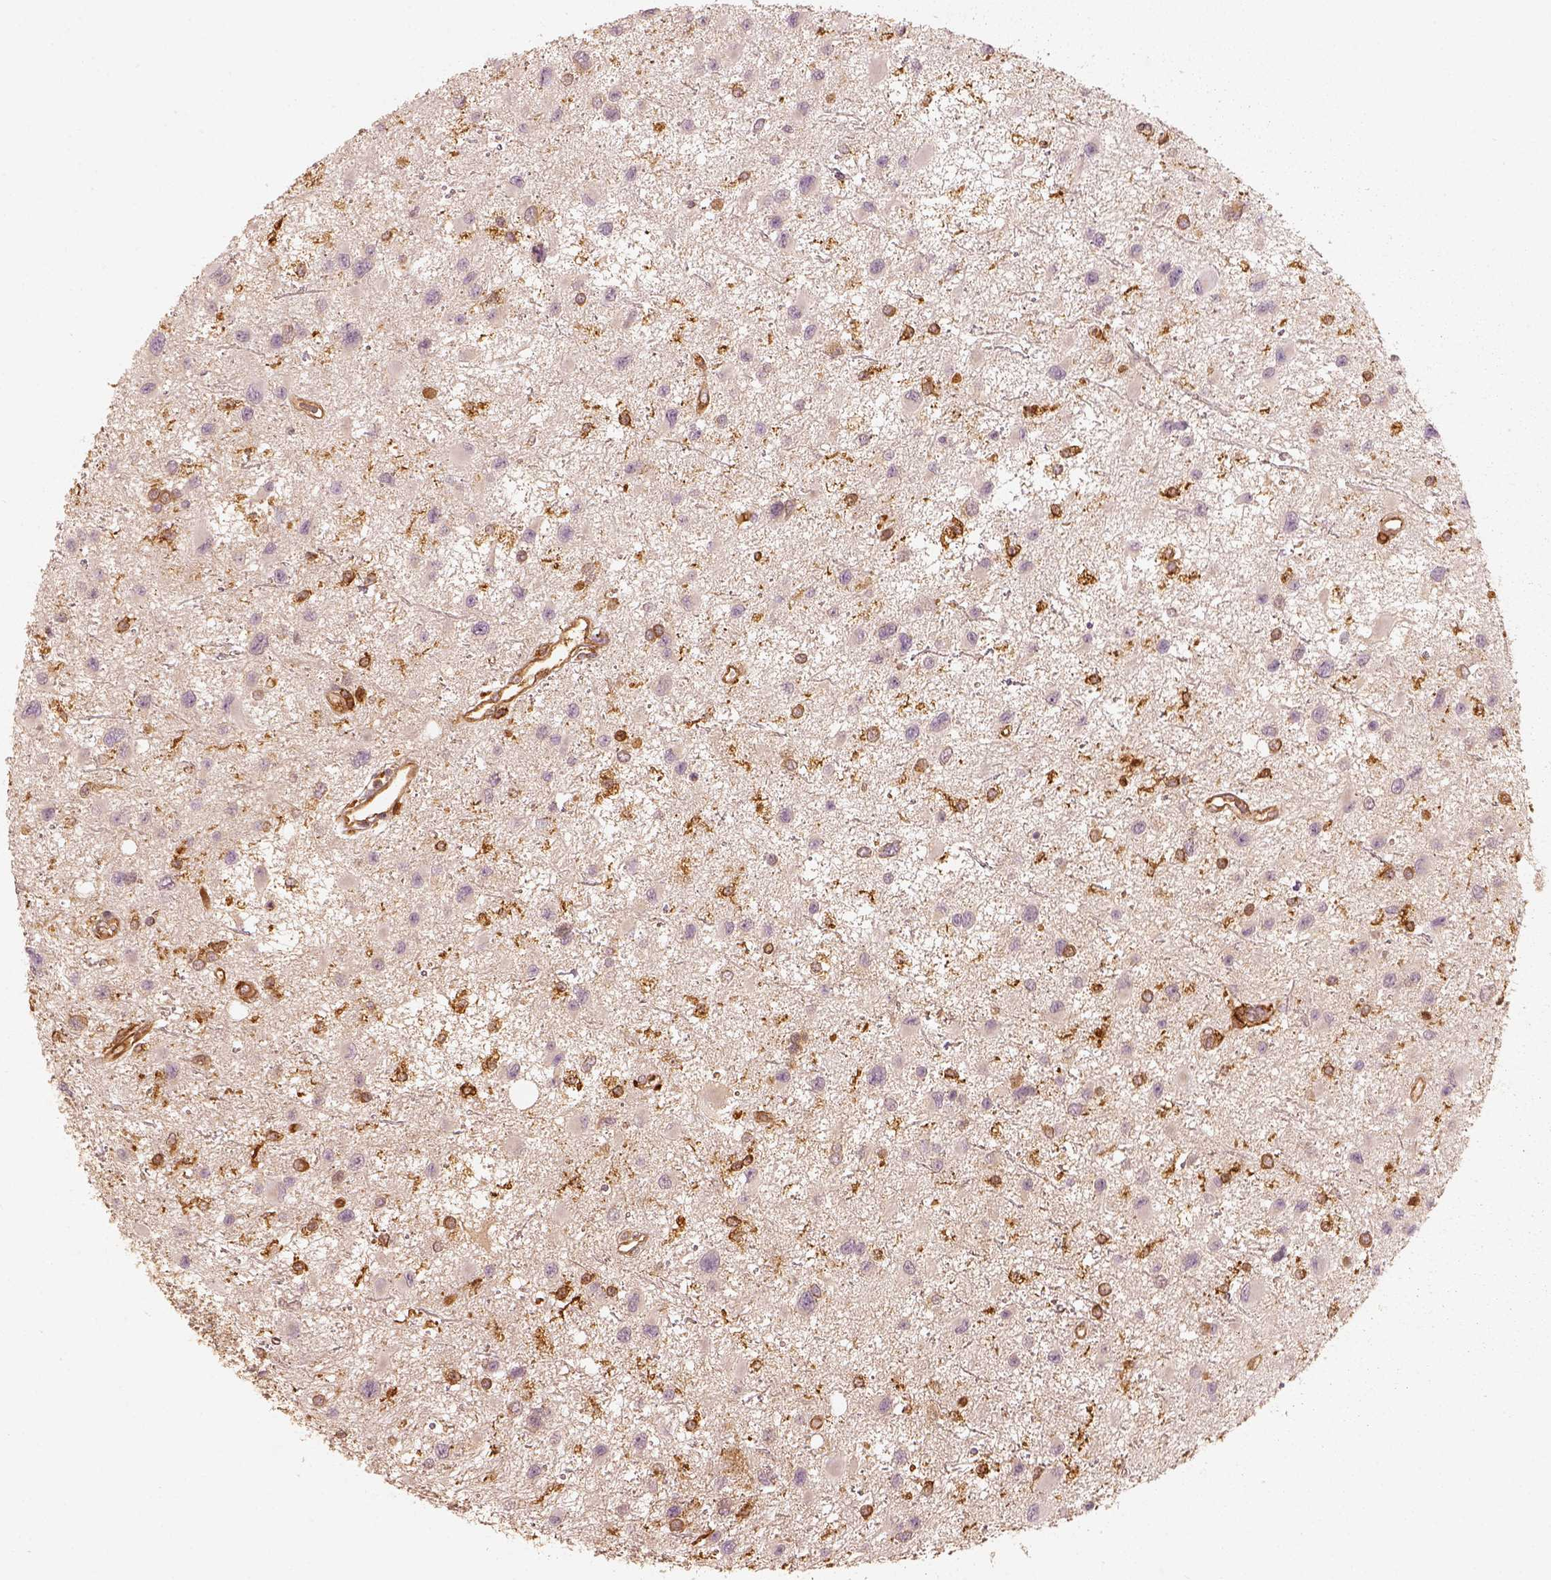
{"staining": {"intensity": "negative", "quantity": "none", "location": "none"}, "tissue": "glioma", "cell_type": "Tumor cells", "image_type": "cancer", "snomed": [{"axis": "morphology", "description": "Glioma, malignant, Low grade"}, {"axis": "topography", "description": "Brain"}], "caption": "This is an immunohistochemistry (IHC) photomicrograph of glioma. There is no expression in tumor cells.", "gene": "FSCN1", "patient": {"sex": "female", "age": 32}}